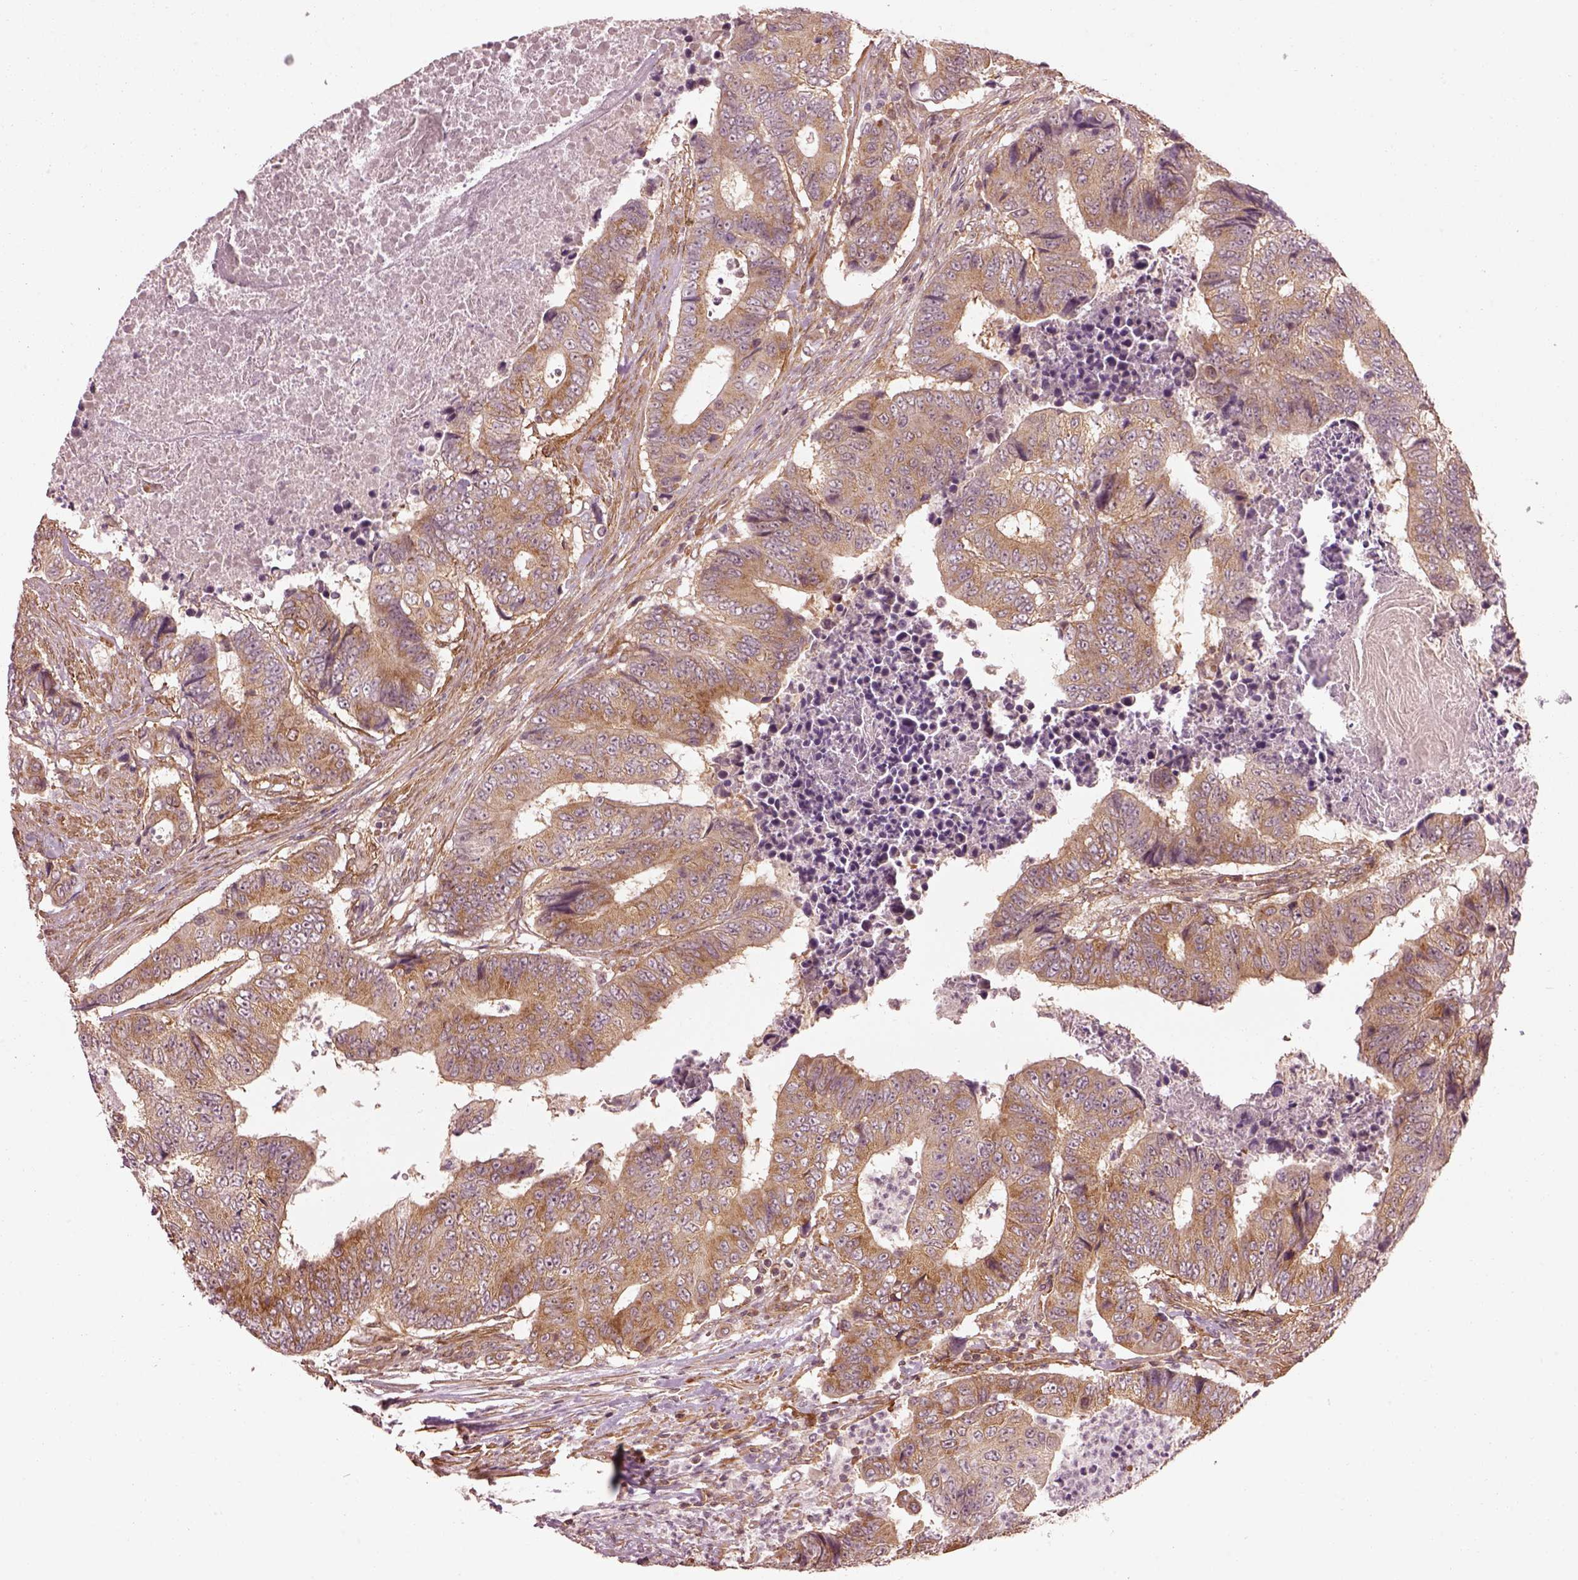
{"staining": {"intensity": "weak", "quantity": ">75%", "location": "cytoplasmic/membranous"}, "tissue": "colorectal cancer", "cell_type": "Tumor cells", "image_type": "cancer", "snomed": [{"axis": "morphology", "description": "Adenocarcinoma, NOS"}, {"axis": "topography", "description": "Colon"}], "caption": "IHC photomicrograph of neoplastic tissue: human colorectal cancer (adenocarcinoma) stained using IHC reveals low levels of weak protein expression localized specifically in the cytoplasmic/membranous of tumor cells, appearing as a cytoplasmic/membranous brown color.", "gene": "LSM14A", "patient": {"sex": "female", "age": 48}}